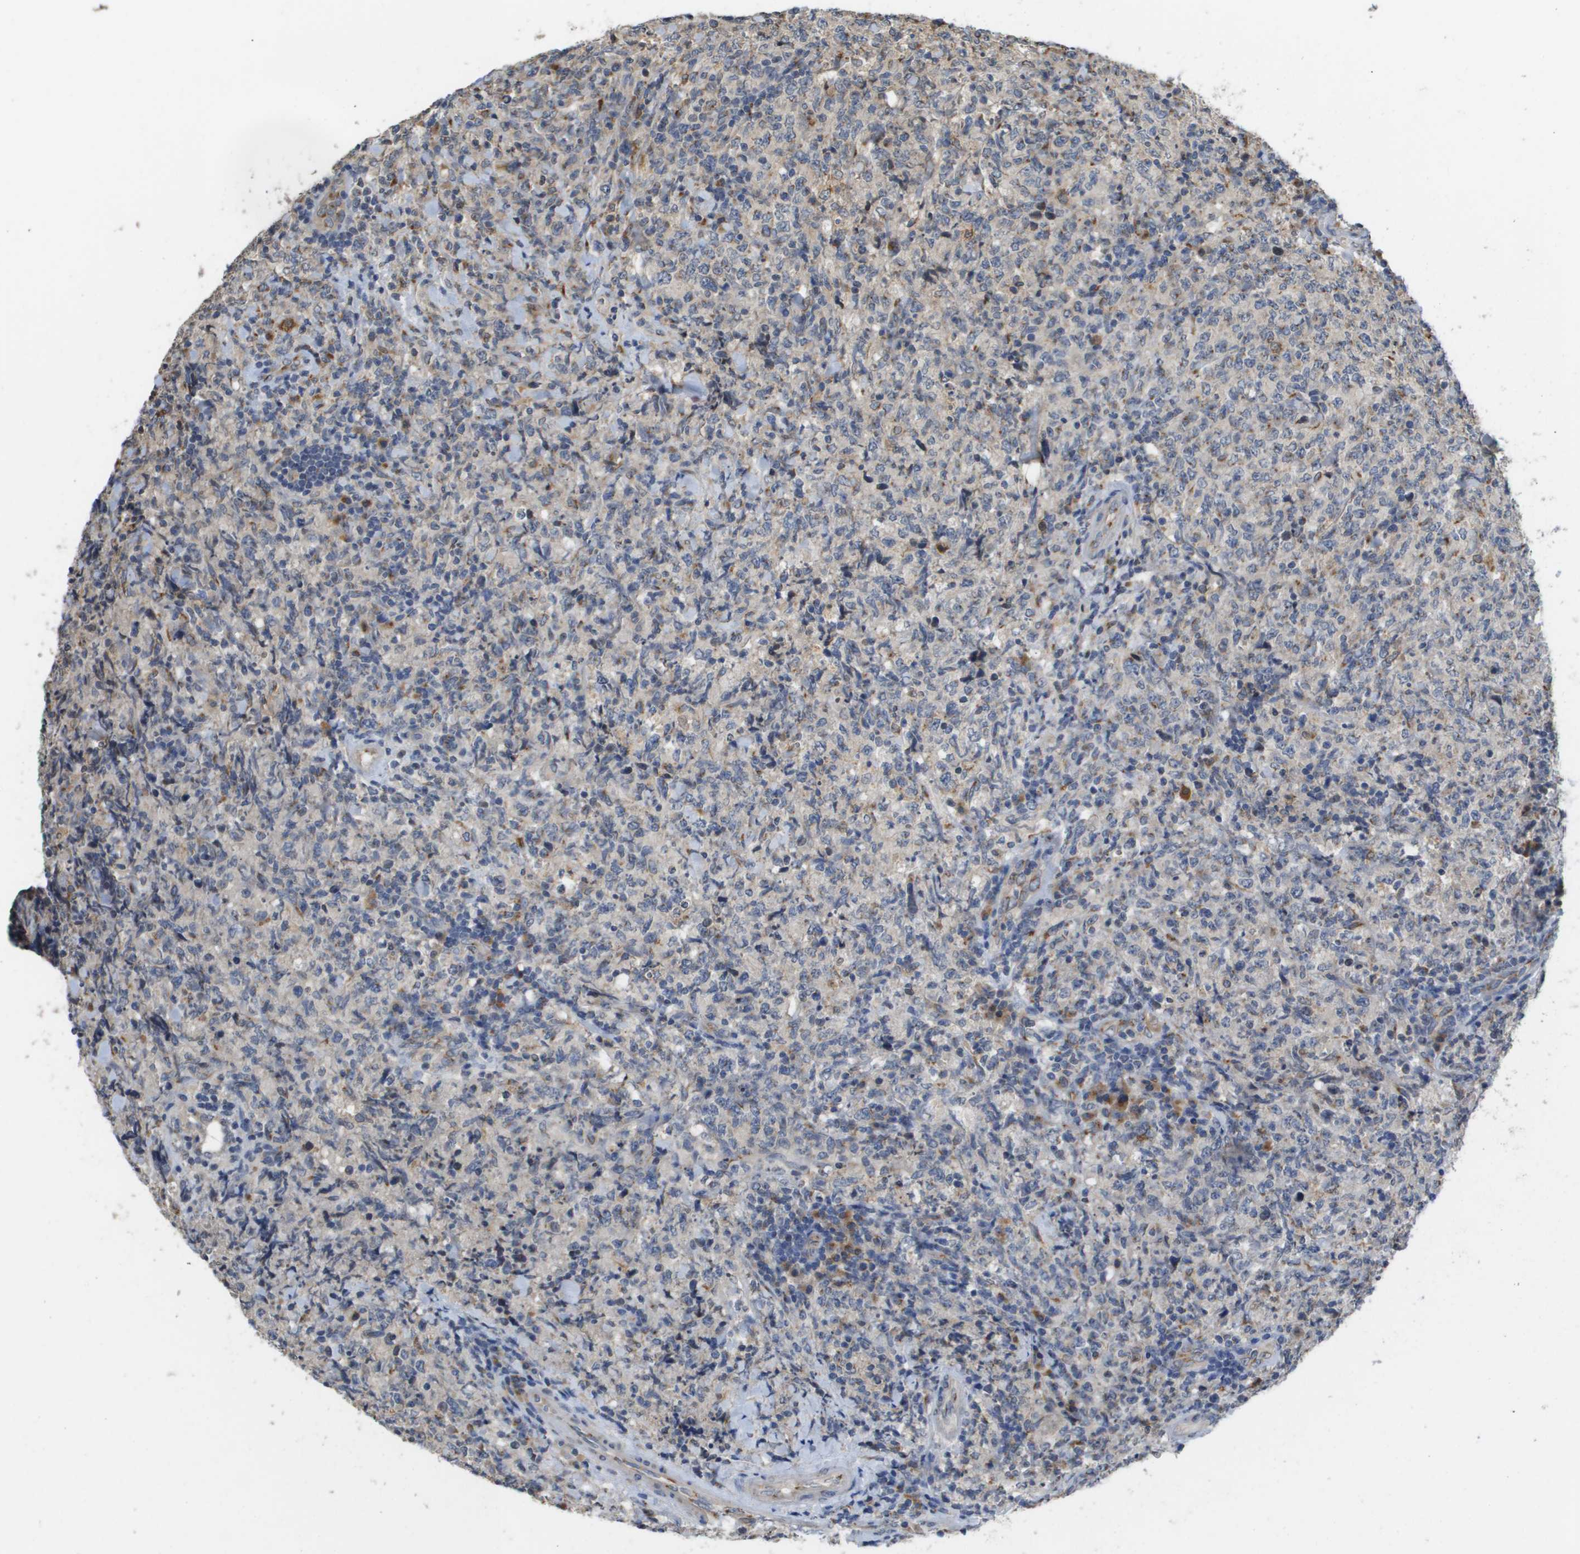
{"staining": {"intensity": "negative", "quantity": "none", "location": "none"}, "tissue": "lymphoma", "cell_type": "Tumor cells", "image_type": "cancer", "snomed": [{"axis": "morphology", "description": "Malignant lymphoma, non-Hodgkin's type, High grade"}, {"axis": "topography", "description": "Tonsil"}], "caption": "Immunohistochemistry of human high-grade malignant lymphoma, non-Hodgkin's type displays no staining in tumor cells.", "gene": "PCK1", "patient": {"sex": "female", "age": 36}}